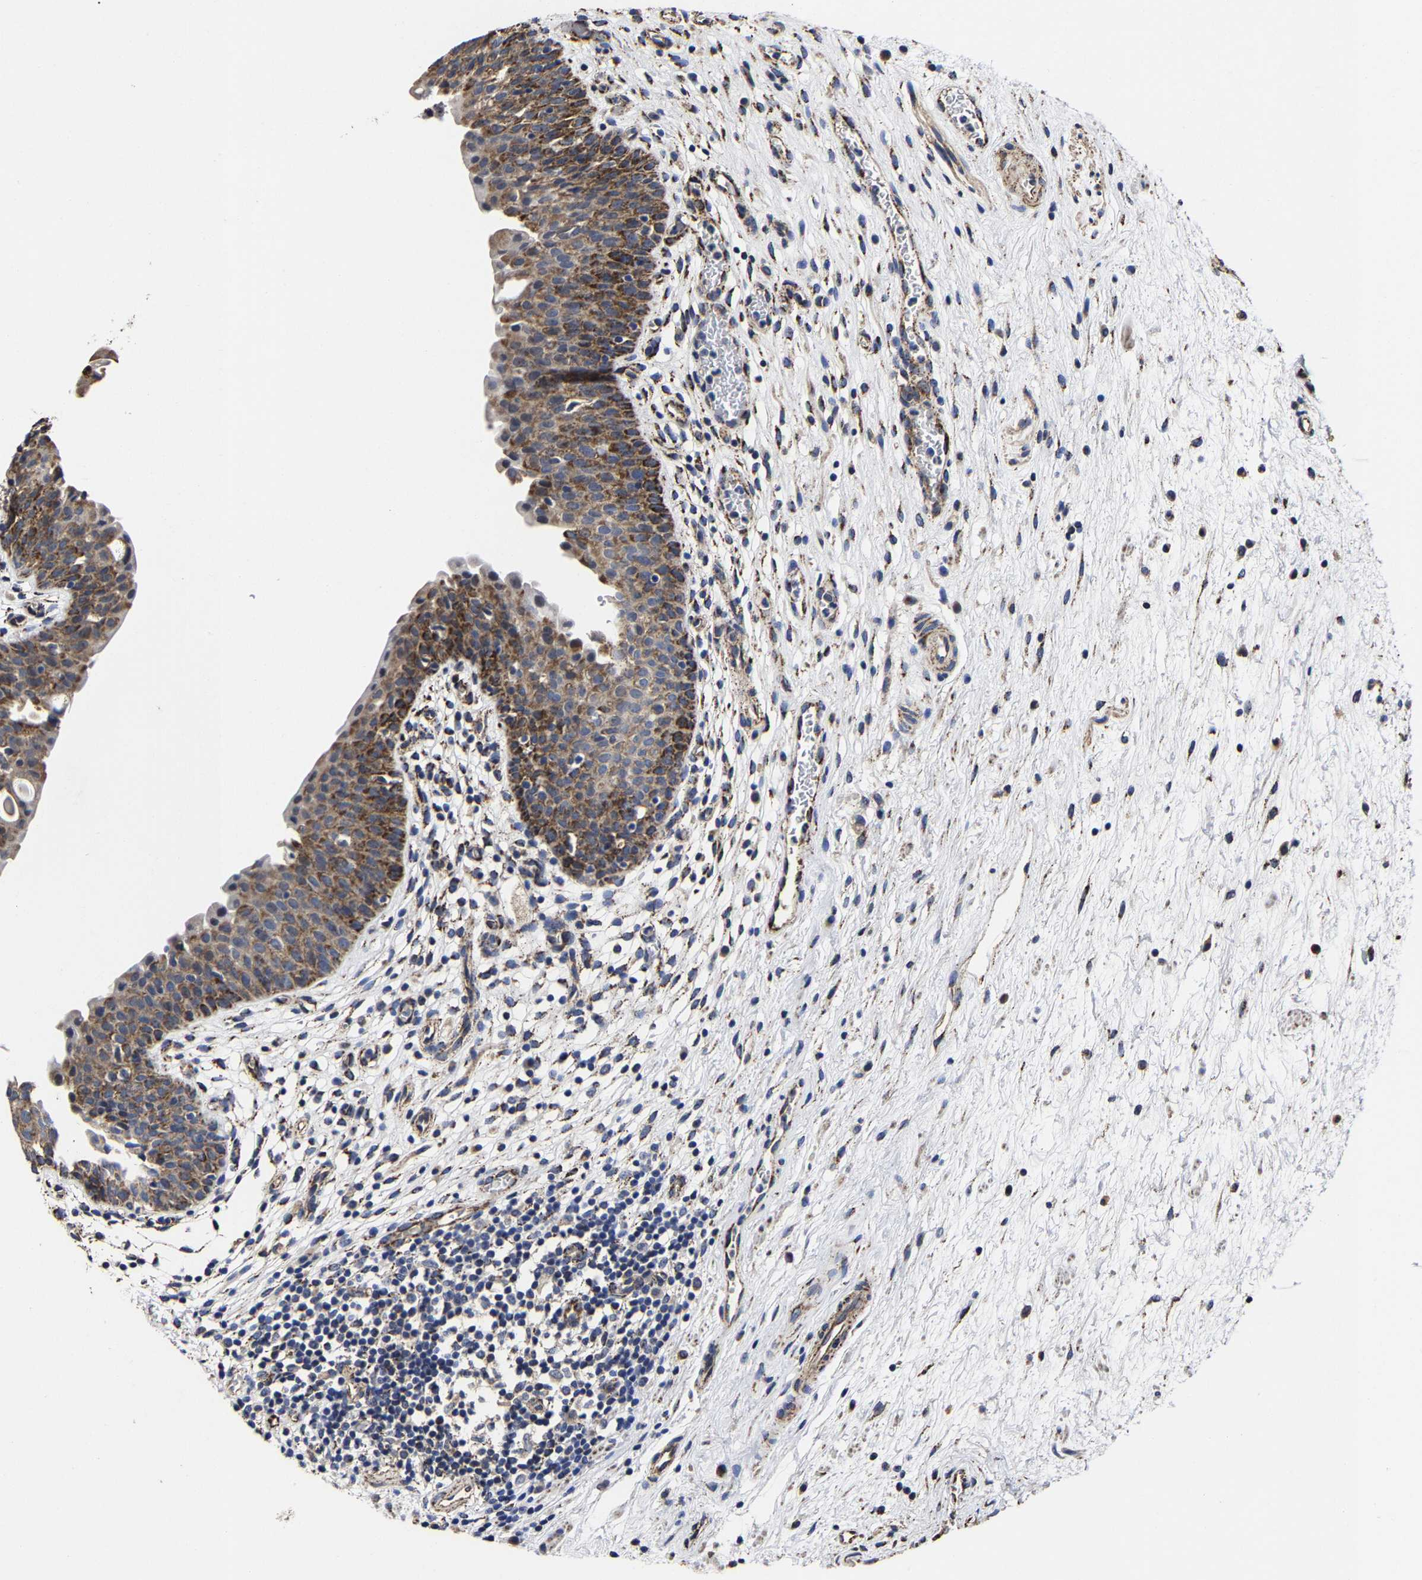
{"staining": {"intensity": "moderate", "quantity": ">75%", "location": "cytoplasmic/membranous"}, "tissue": "urinary bladder", "cell_type": "Urothelial cells", "image_type": "normal", "snomed": [{"axis": "morphology", "description": "Normal tissue, NOS"}, {"axis": "topography", "description": "Urinary bladder"}], "caption": "Immunohistochemical staining of benign human urinary bladder demonstrates >75% levels of moderate cytoplasmic/membranous protein staining in about >75% of urothelial cells.", "gene": "AASS", "patient": {"sex": "male", "age": 55}}